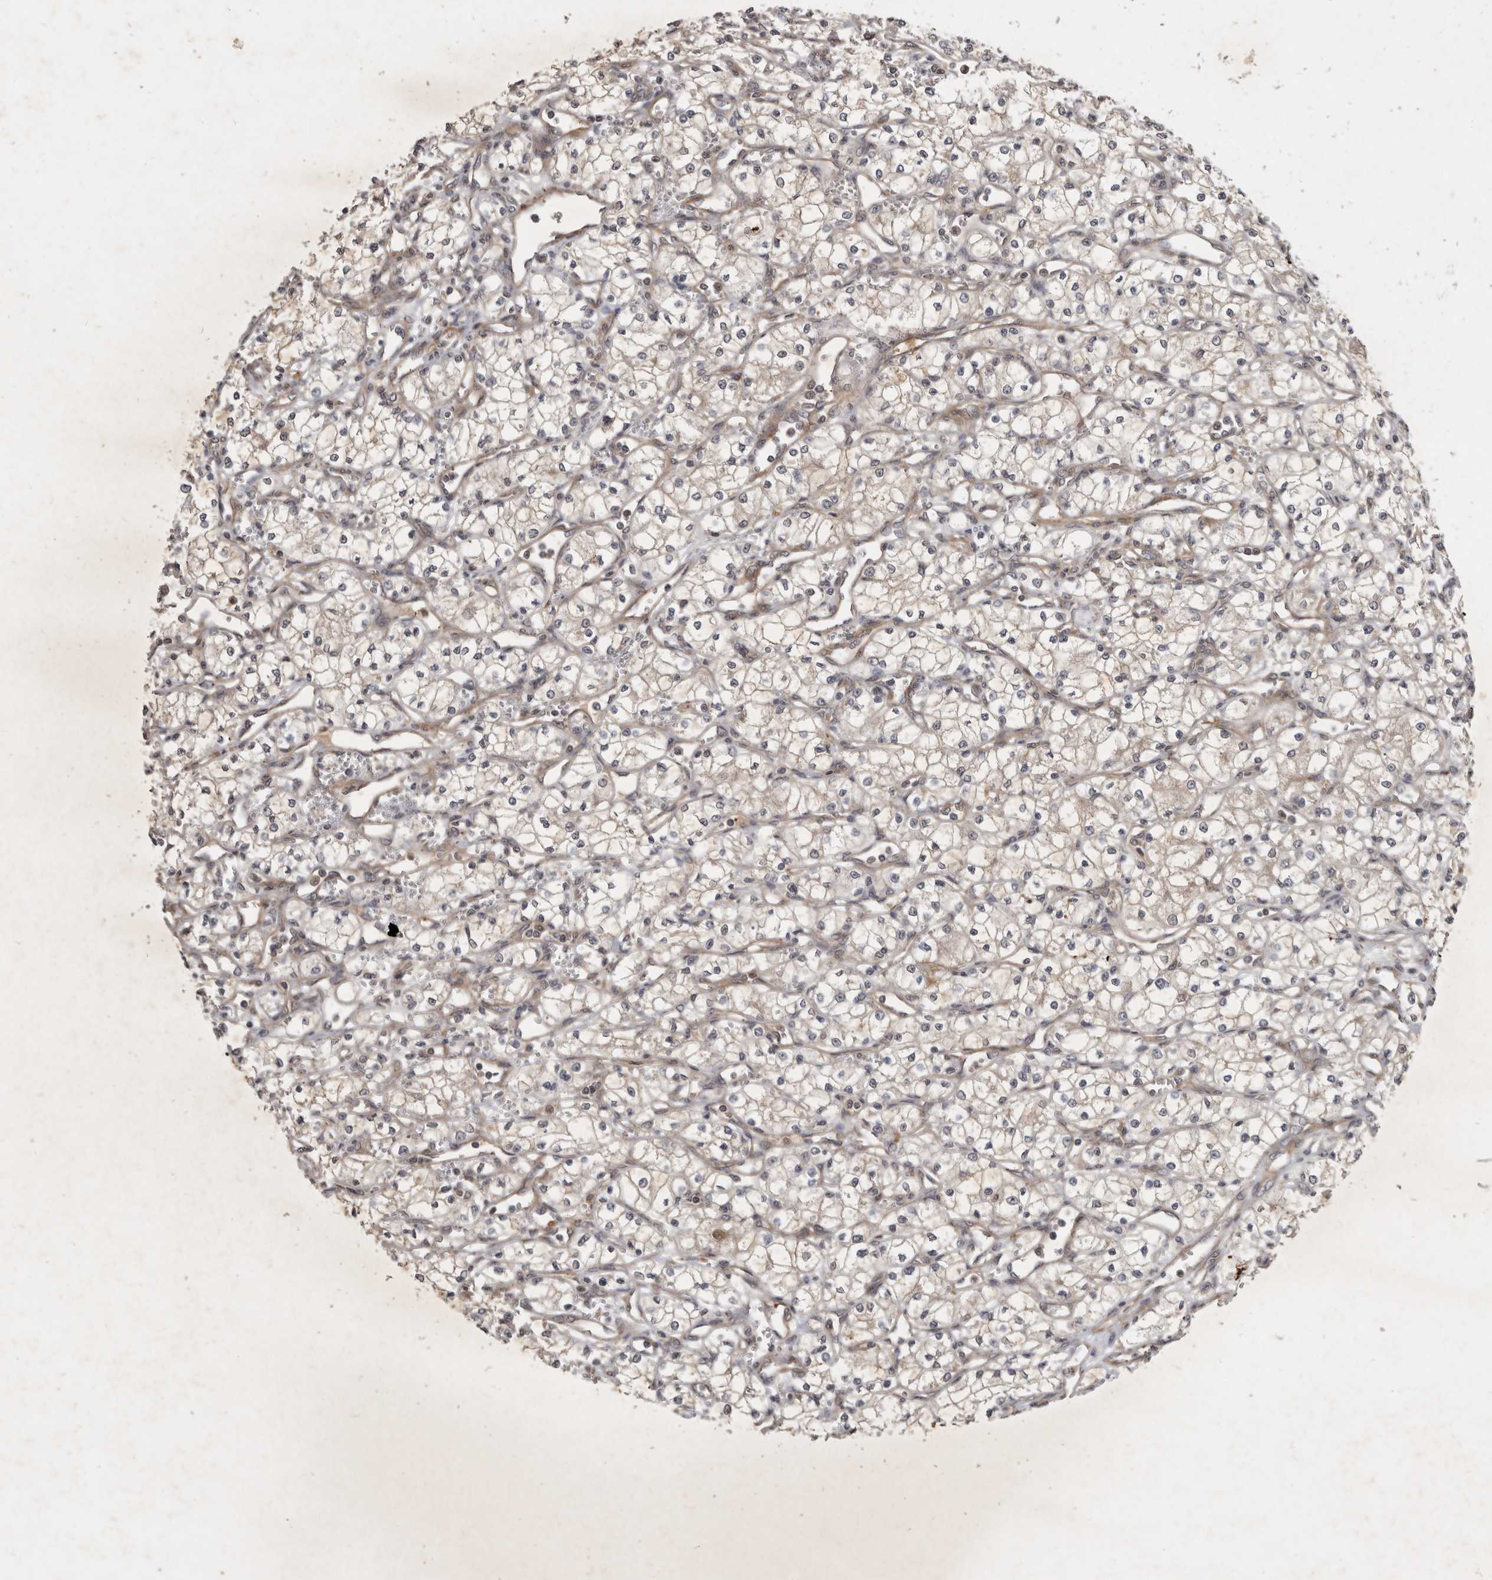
{"staining": {"intensity": "negative", "quantity": "none", "location": "none"}, "tissue": "renal cancer", "cell_type": "Tumor cells", "image_type": "cancer", "snomed": [{"axis": "morphology", "description": "Adenocarcinoma, NOS"}, {"axis": "topography", "description": "Kidney"}], "caption": "This image is of renal adenocarcinoma stained with immunohistochemistry (IHC) to label a protein in brown with the nuclei are counter-stained blue. There is no positivity in tumor cells.", "gene": "DNAJC28", "patient": {"sex": "male", "age": 59}}